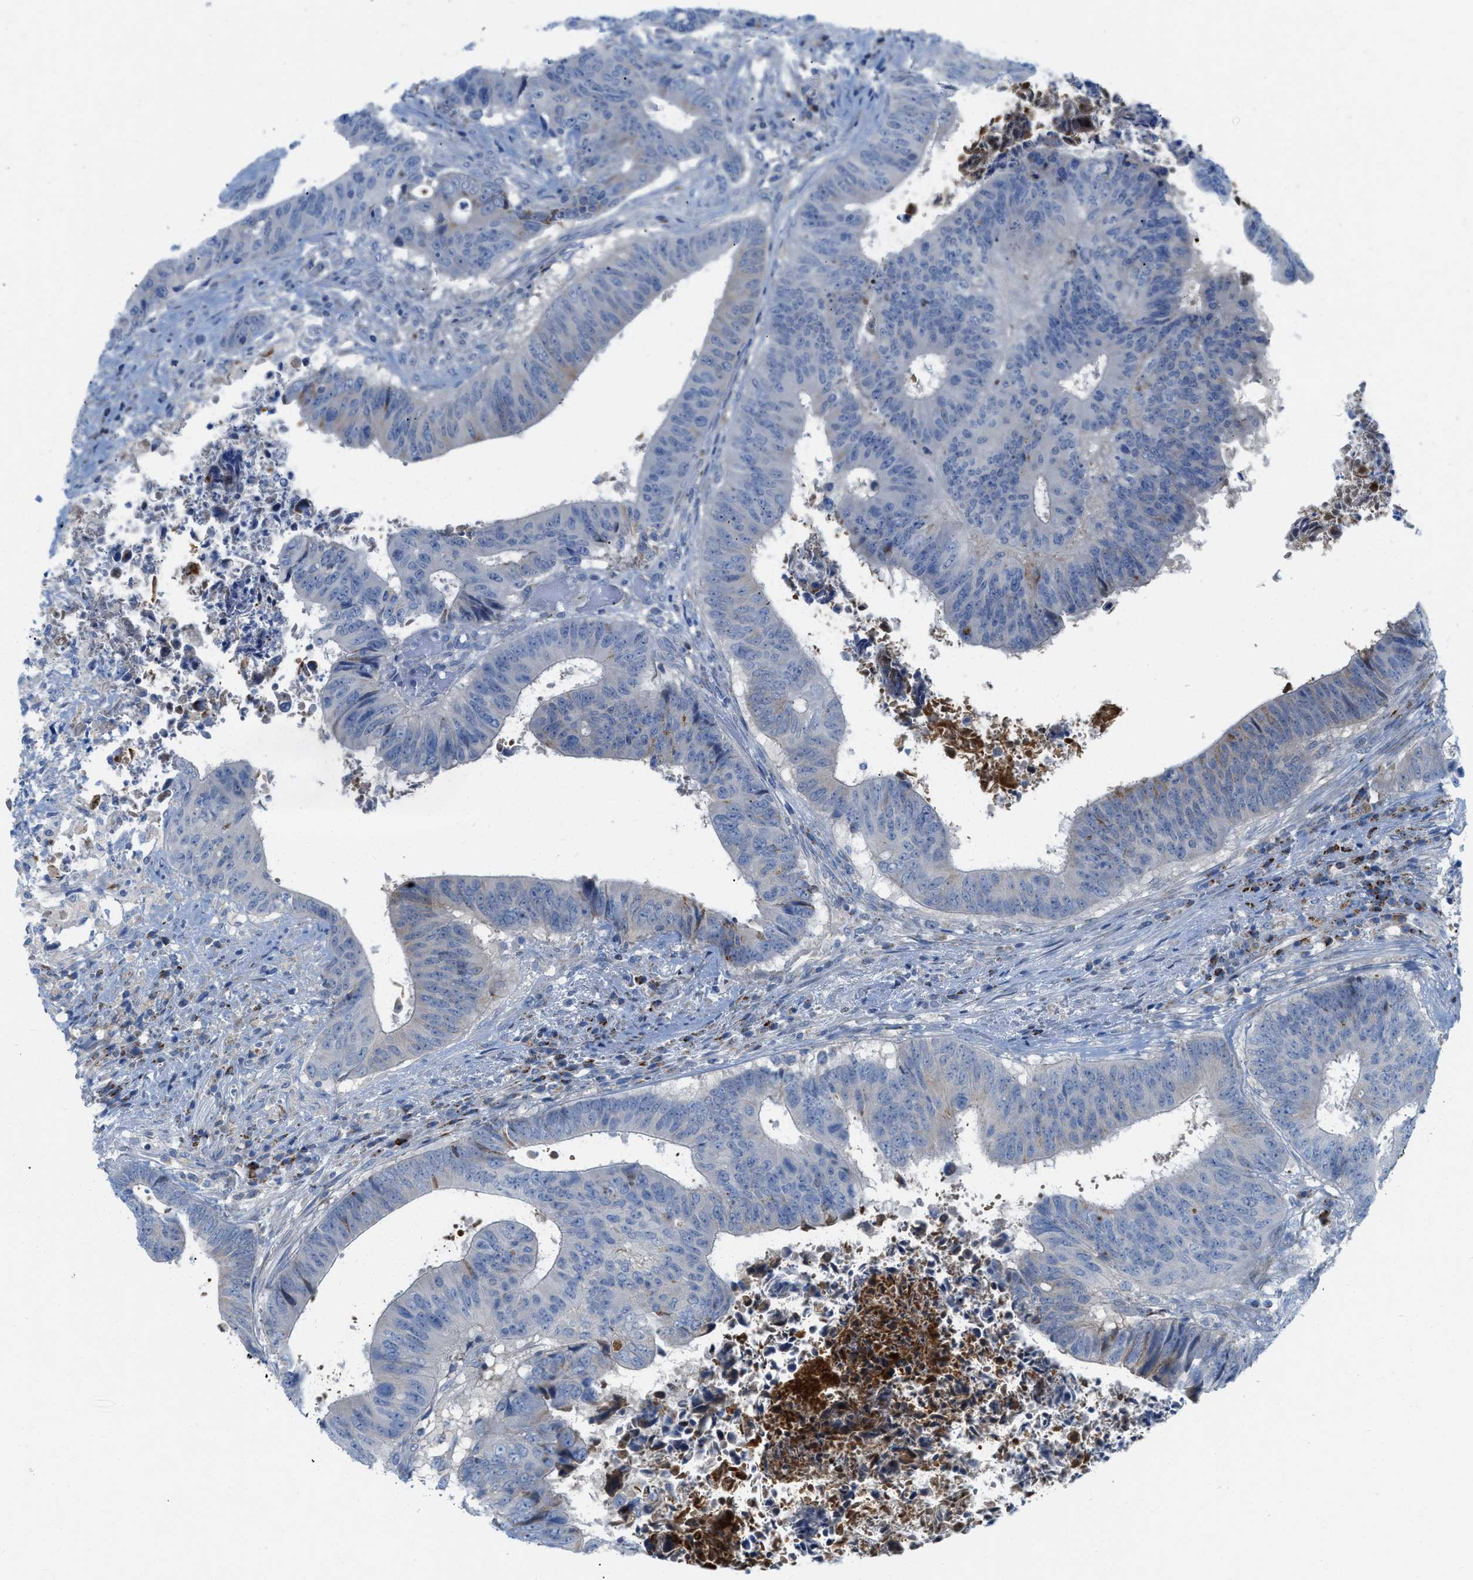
{"staining": {"intensity": "weak", "quantity": "<25%", "location": "cytoplasmic/membranous"}, "tissue": "colorectal cancer", "cell_type": "Tumor cells", "image_type": "cancer", "snomed": [{"axis": "morphology", "description": "Adenocarcinoma, NOS"}, {"axis": "topography", "description": "Rectum"}], "caption": "This is a photomicrograph of IHC staining of colorectal cancer, which shows no positivity in tumor cells. (DAB (3,3'-diaminobenzidine) immunohistochemistry, high magnification).", "gene": "RBBP9", "patient": {"sex": "male", "age": 72}}